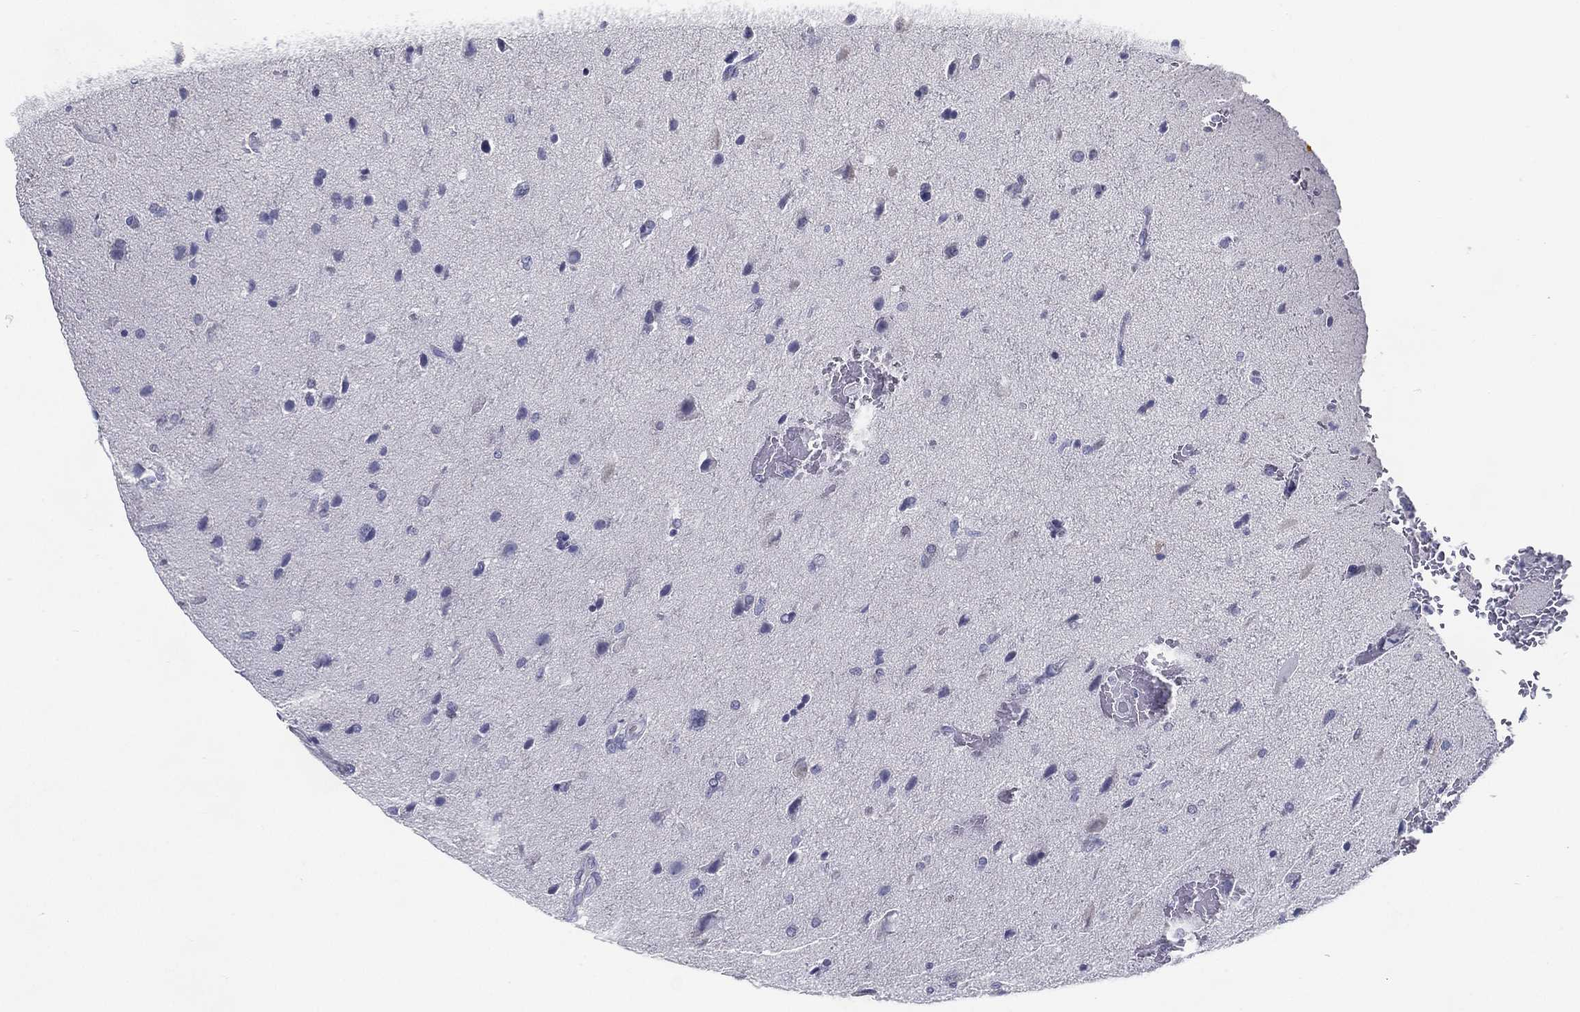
{"staining": {"intensity": "negative", "quantity": "none", "location": "none"}, "tissue": "glioma", "cell_type": "Tumor cells", "image_type": "cancer", "snomed": [{"axis": "morphology", "description": "Glioma, malignant, High grade"}, {"axis": "topography", "description": "Brain"}], "caption": "A histopathology image of human glioma is negative for staining in tumor cells. (DAB IHC visualized using brightfield microscopy, high magnification).", "gene": "KIF2C", "patient": {"sex": "male", "age": 68}}